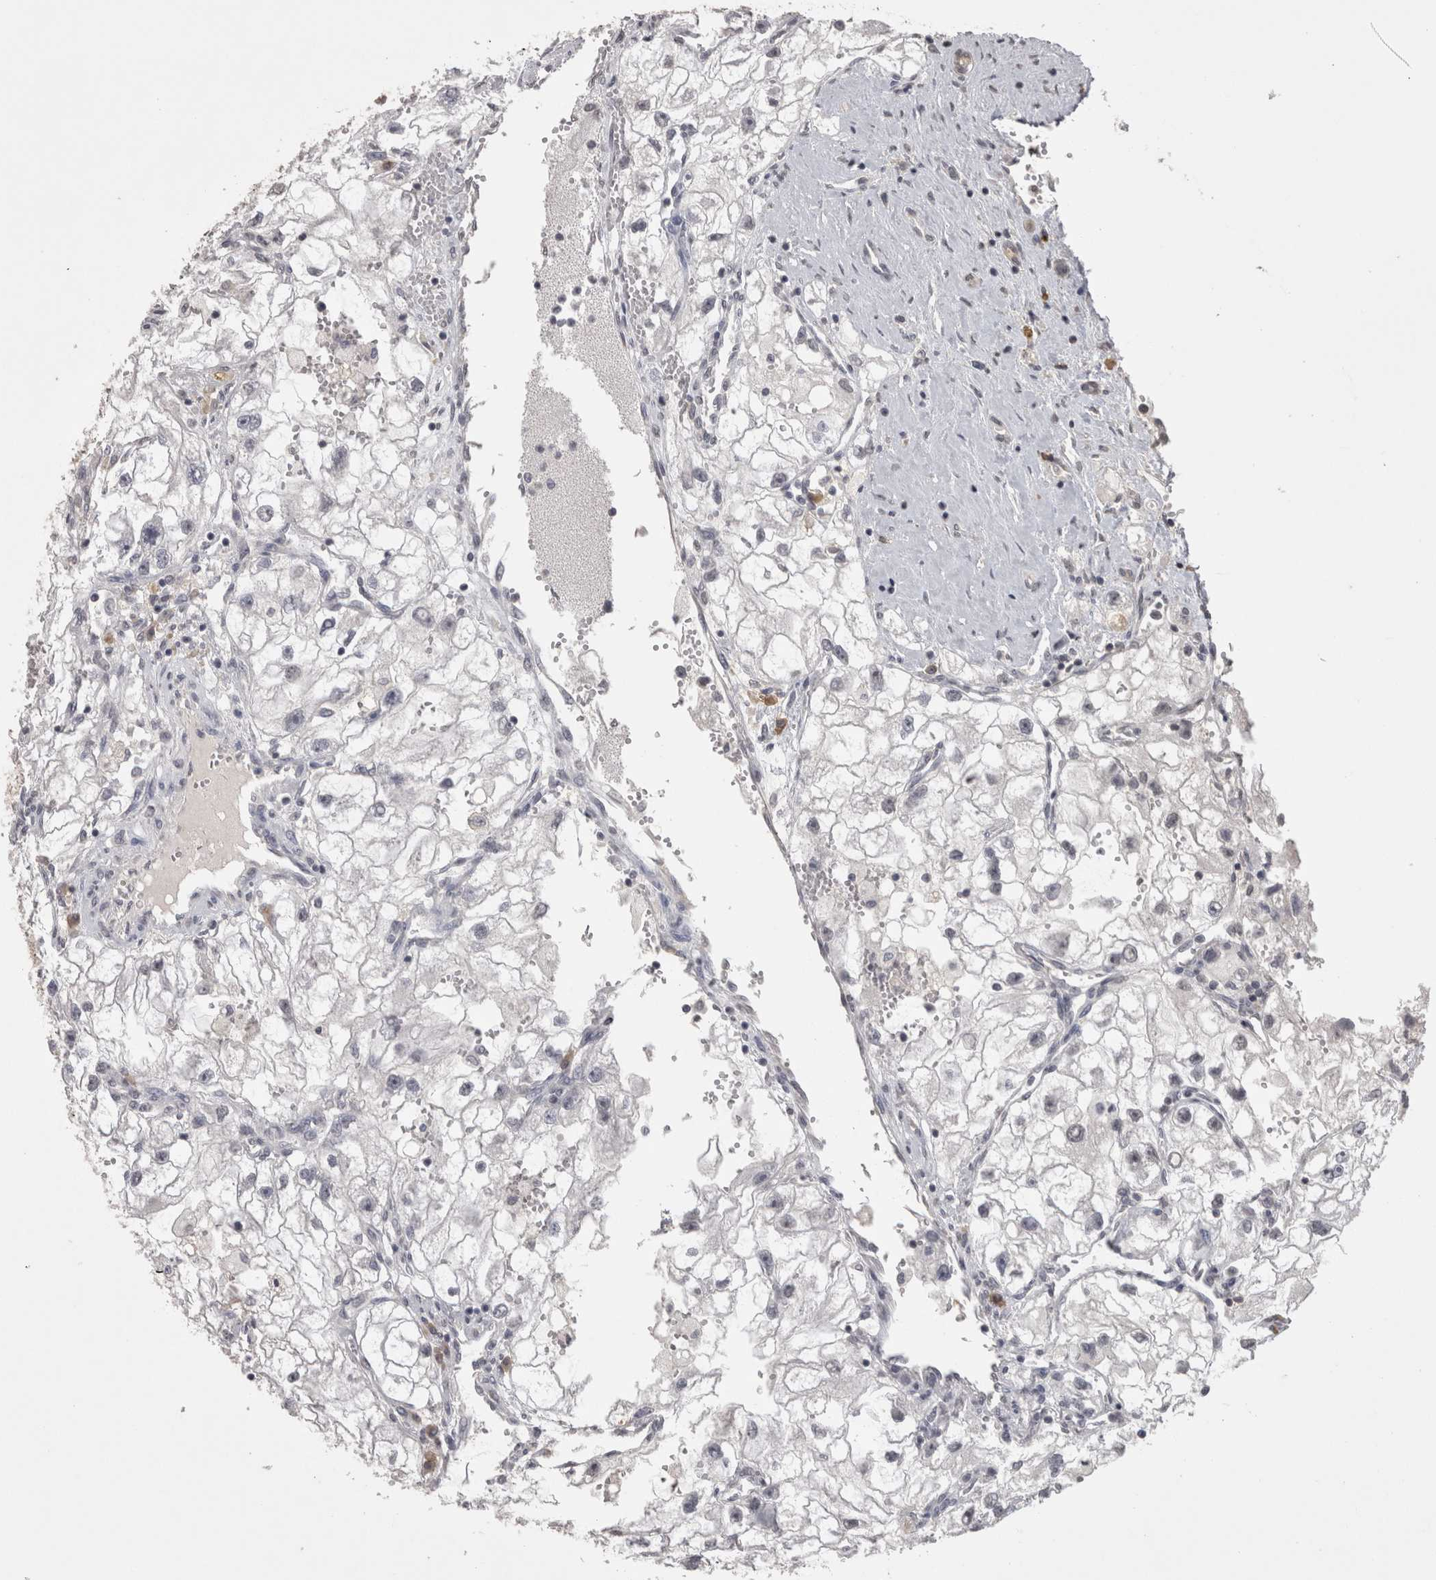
{"staining": {"intensity": "negative", "quantity": "none", "location": "none"}, "tissue": "renal cancer", "cell_type": "Tumor cells", "image_type": "cancer", "snomed": [{"axis": "morphology", "description": "Adenocarcinoma, NOS"}, {"axis": "topography", "description": "Kidney"}], "caption": "This is an immunohistochemistry histopathology image of human renal adenocarcinoma. There is no expression in tumor cells.", "gene": "LAX1", "patient": {"sex": "female", "age": 70}}